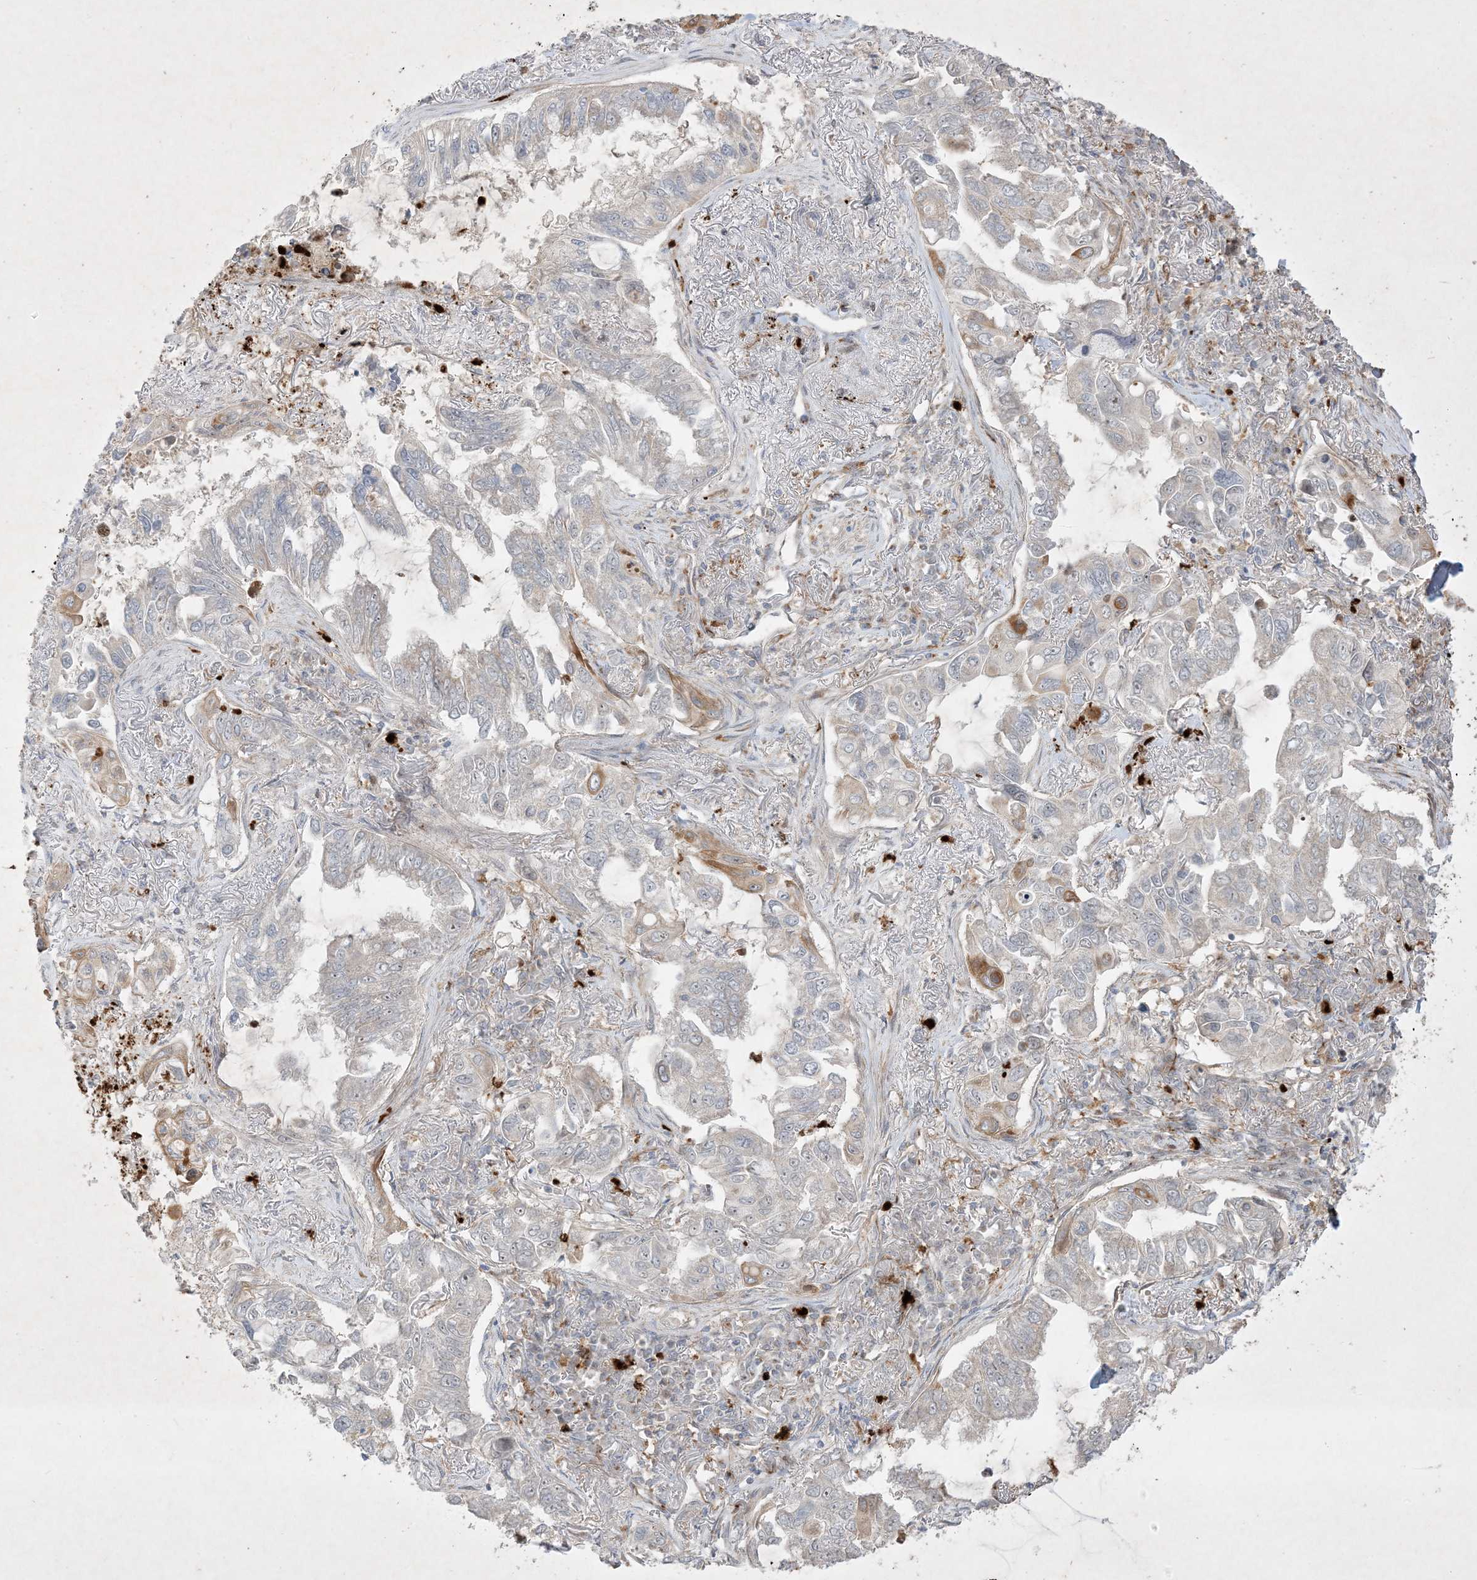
{"staining": {"intensity": "negative", "quantity": "none", "location": "none"}, "tissue": "lung cancer", "cell_type": "Tumor cells", "image_type": "cancer", "snomed": [{"axis": "morphology", "description": "Adenocarcinoma, NOS"}, {"axis": "topography", "description": "Lung"}], "caption": "An IHC photomicrograph of lung cancer is shown. There is no staining in tumor cells of lung cancer.", "gene": "IFT57", "patient": {"sex": "male", "age": 64}}